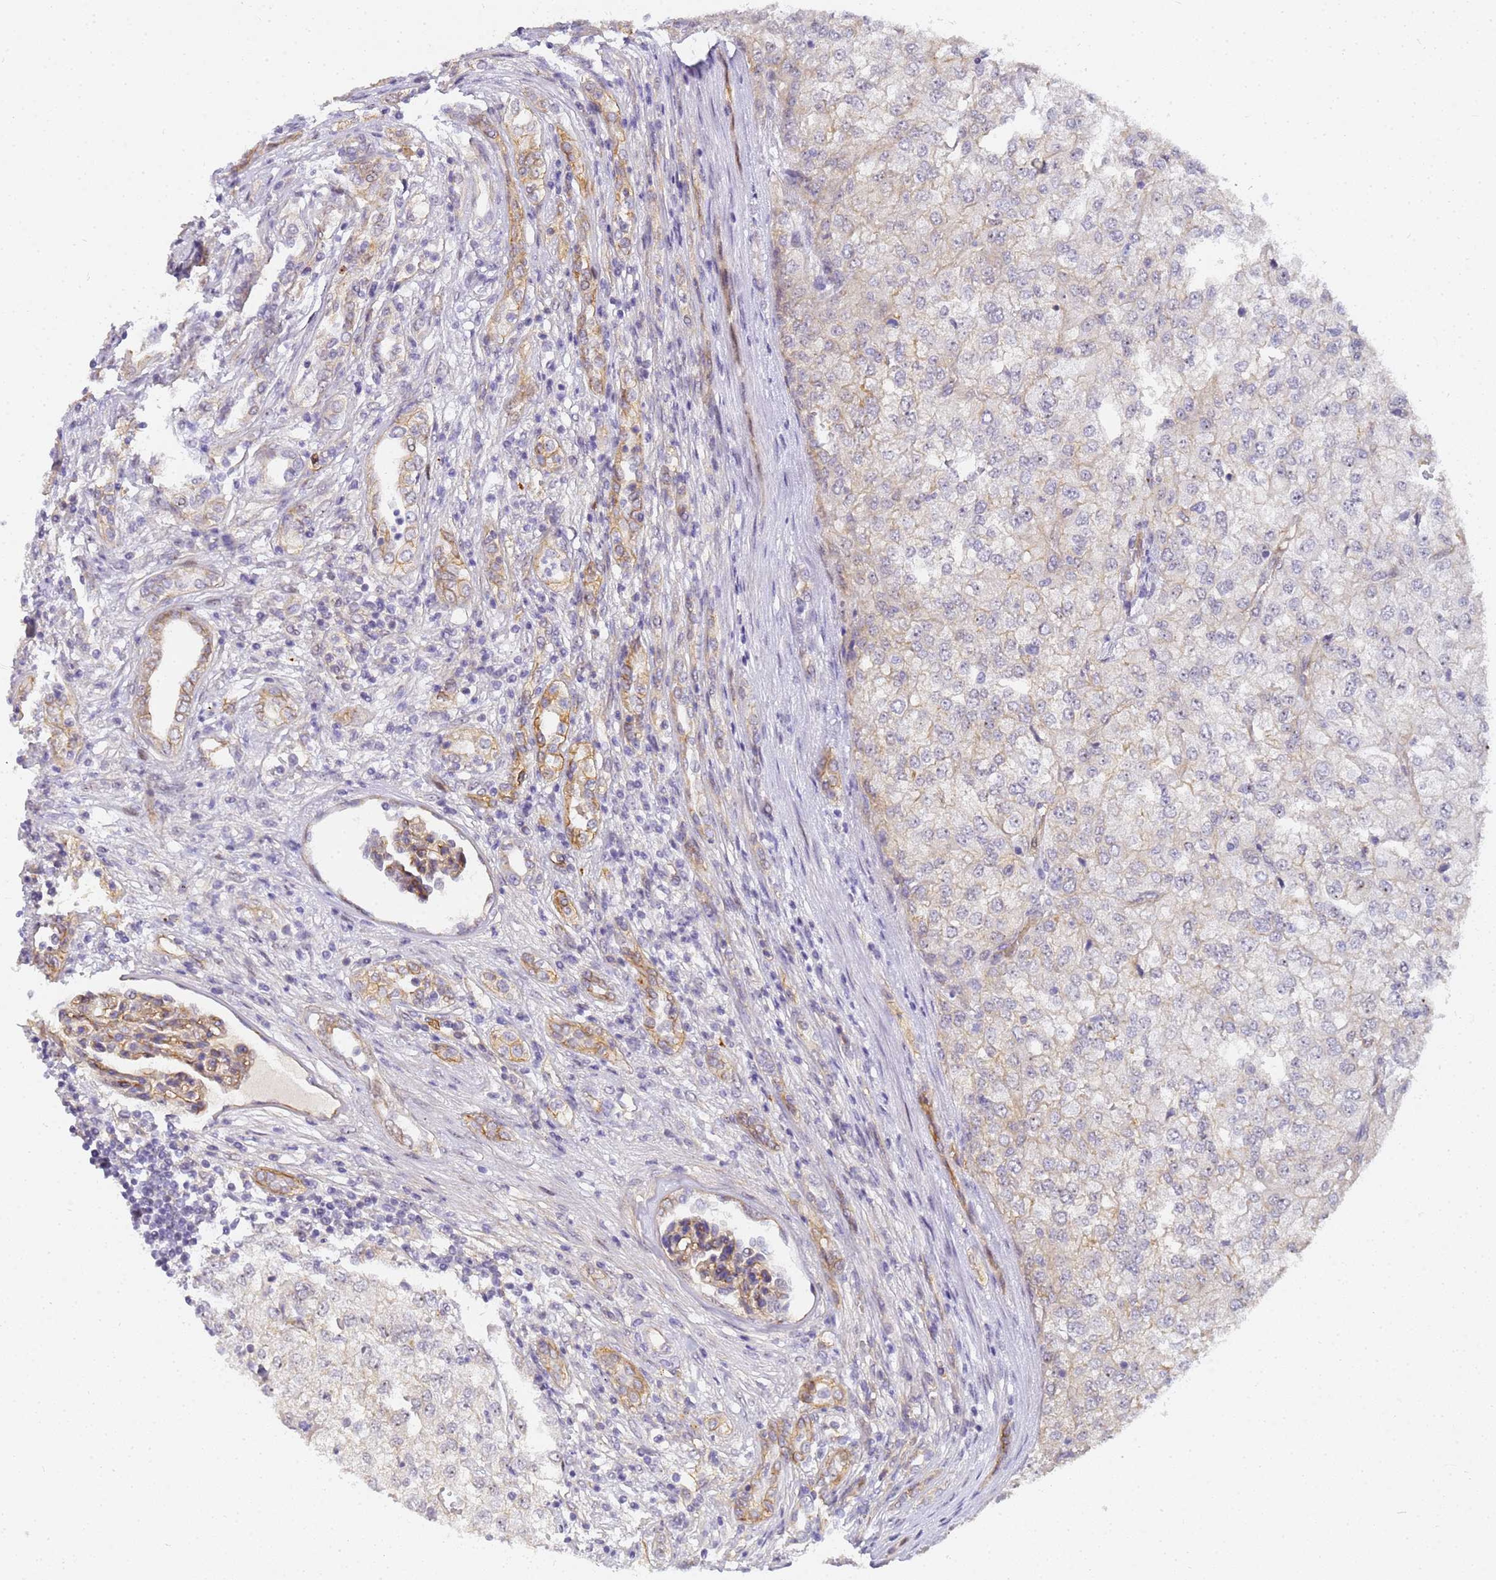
{"staining": {"intensity": "negative", "quantity": "none", "location": "none"}, "tissue": "renal cancer", "cell_type": "Tumor cells", "image_type": "cancer", "snomed": [{"axis": "morphology", "description": "Adenocarcinoma, NOS"}, {"axis": "topography", "description": "Kidney"}], "caption": "Human renal adenocarcinoma stained for a protein using immunohistochemistry exhibits no staining in tumor cells.", "gene": "GON4L", "patient": {"sex": "female", "age": 54}}